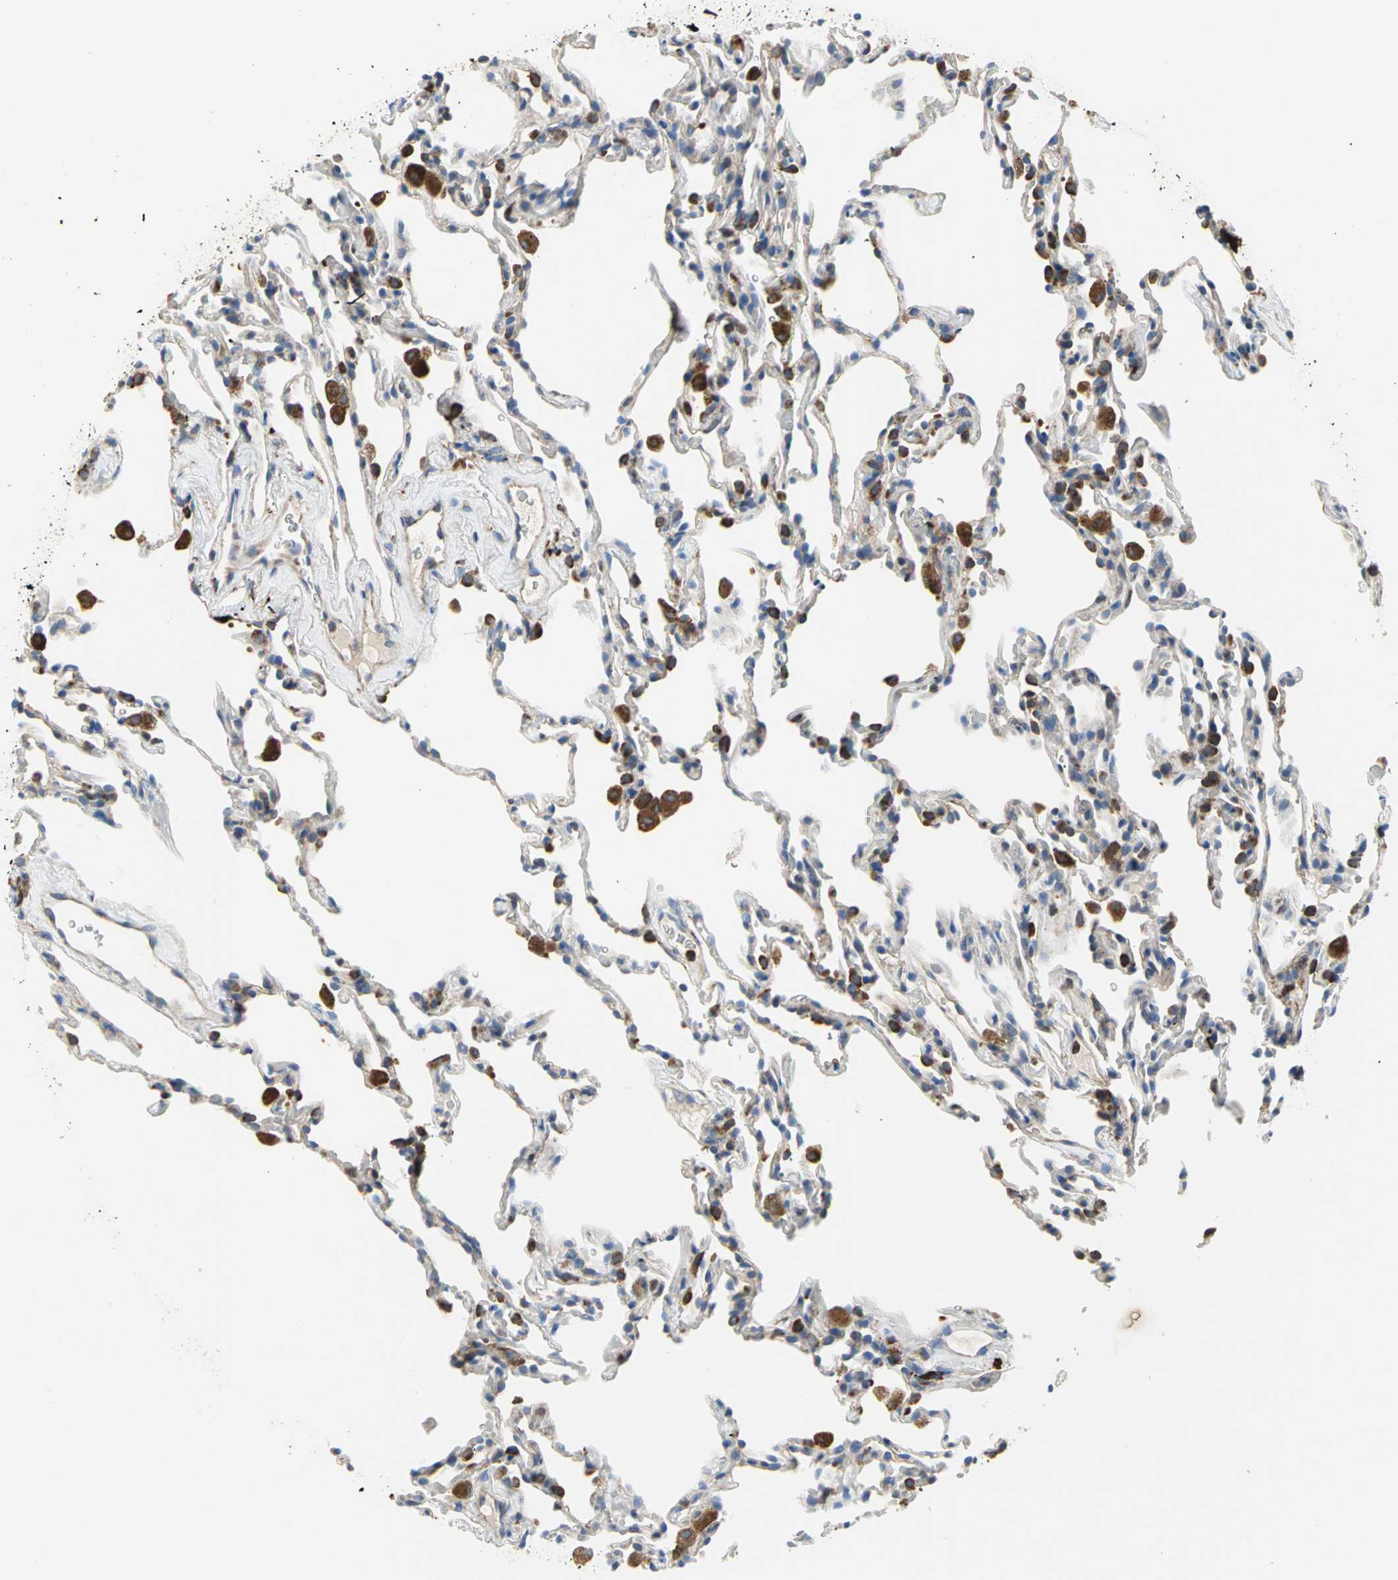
{"staining": {"intensity": "moderate", "quantity": "25%-75%", "location": "cytoplasmic/membranous"}, "tissue": "lung", "cell_type": "Alveolar cells", "image_type": "normal", "snomed": [{"axis": "morphology", "description": "Normal tissue, NOS"}, {"axis": "morphology", "description": "Soft tissue tumor metastatic"}, {"axis": "topography", "description": "Lung"}], "caption": "Moderate cytoplasmic/membranous protein positivity is present in about 25%-75% of alveolar cells in lung. (DAB (3,3'-diaminobenzidine) IHC, brown staining for protein, blue staining for nuclei).", "gene": "SDF2L1", "patient": {"sex": "male", "age": 59}}